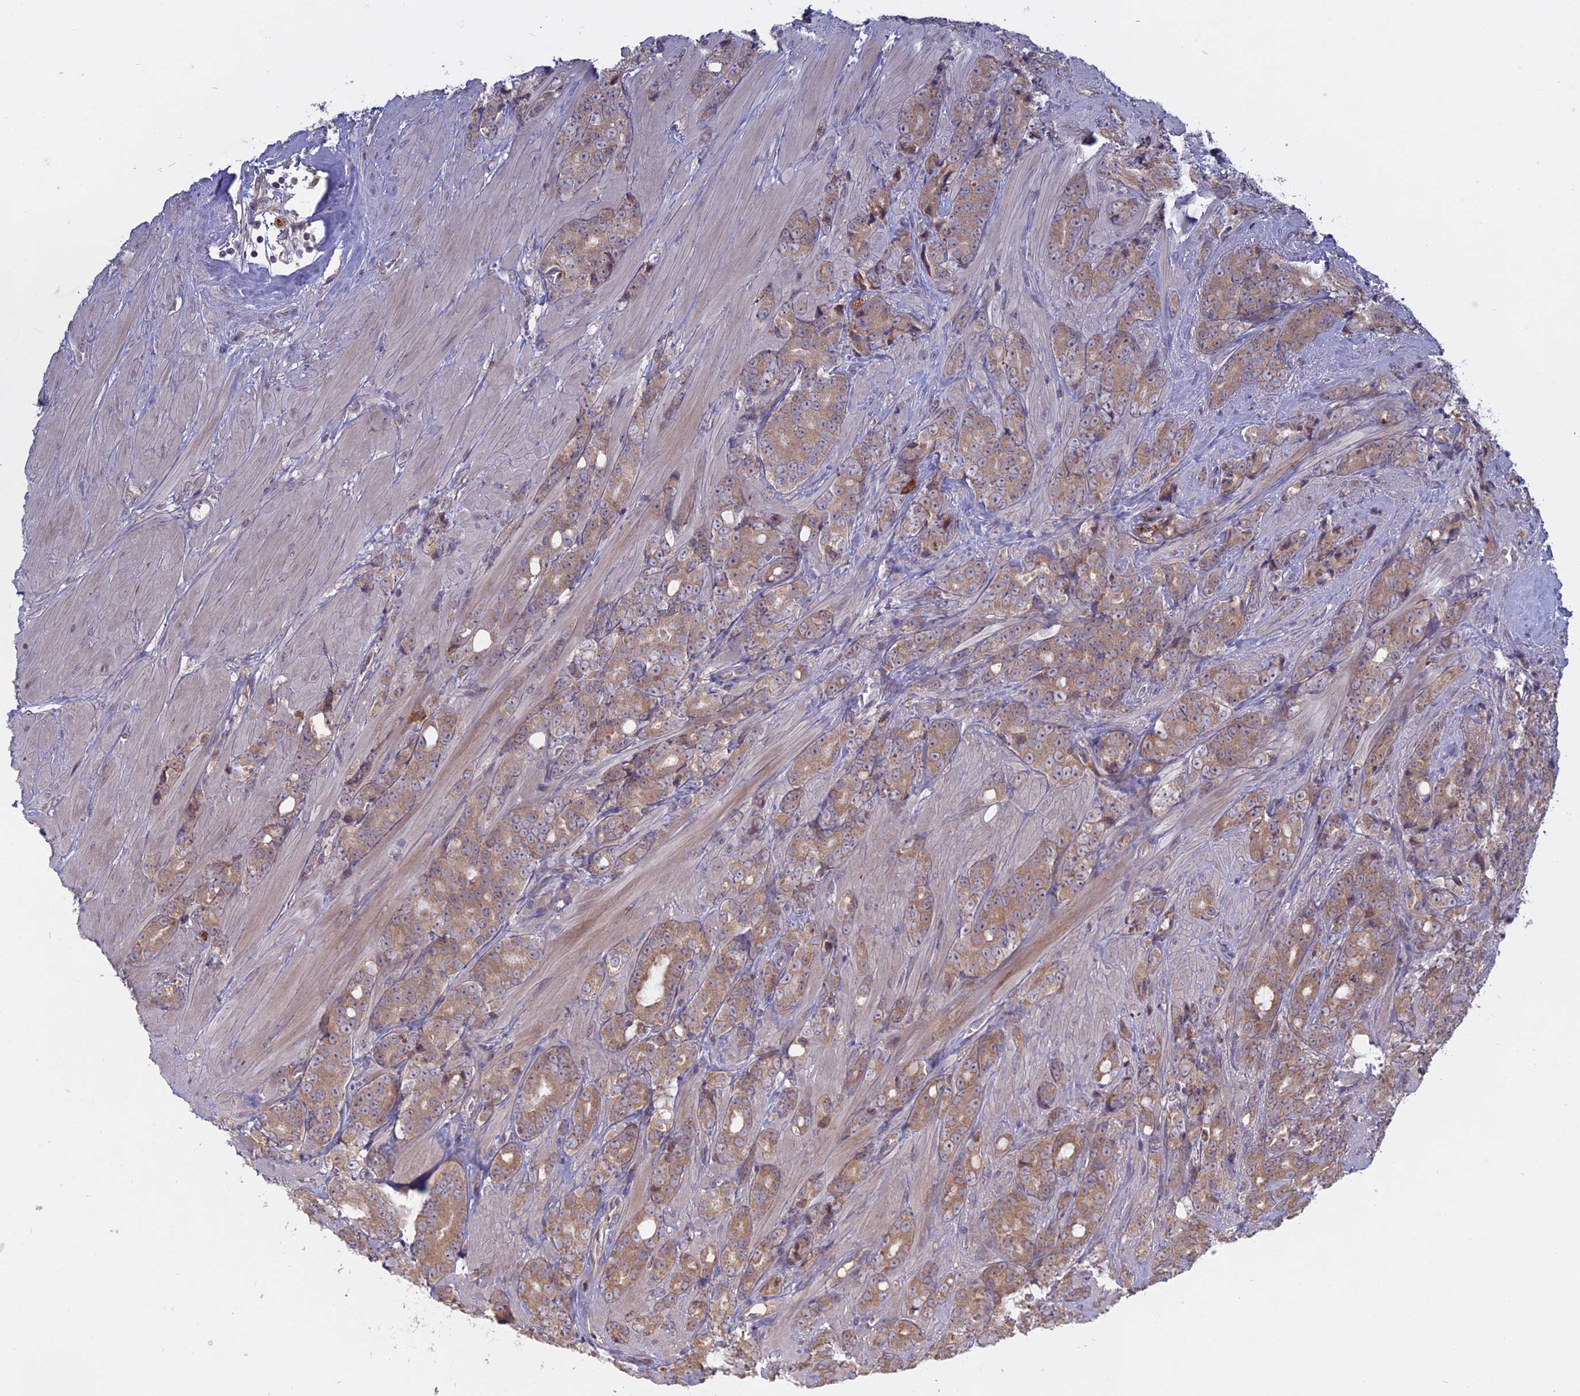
{"staining": {"intensity": "moderate", "quantity": ">75%", "location": "cytoplasmic/membranous"}, "tissue": "prostate cancer", "cell_type": "Tumor cells", "image_type": "cancer", "snomed": [{"axis": "morphology", "description": "Adenocarcinoma, High grade"}, {"axis": "topography", "description": "Prostate"}], "caption": "High-magnification brightfield microscopy of prostate cancer stained with DAB (brown) and counterstained with hematoxylin (blue). tumor cells exhibit moderate cytoplasmic/membranous staining is identified in about>75% of cells.", "gene": "TMEM208", "patient": {"sex": "male", "age": 62}}